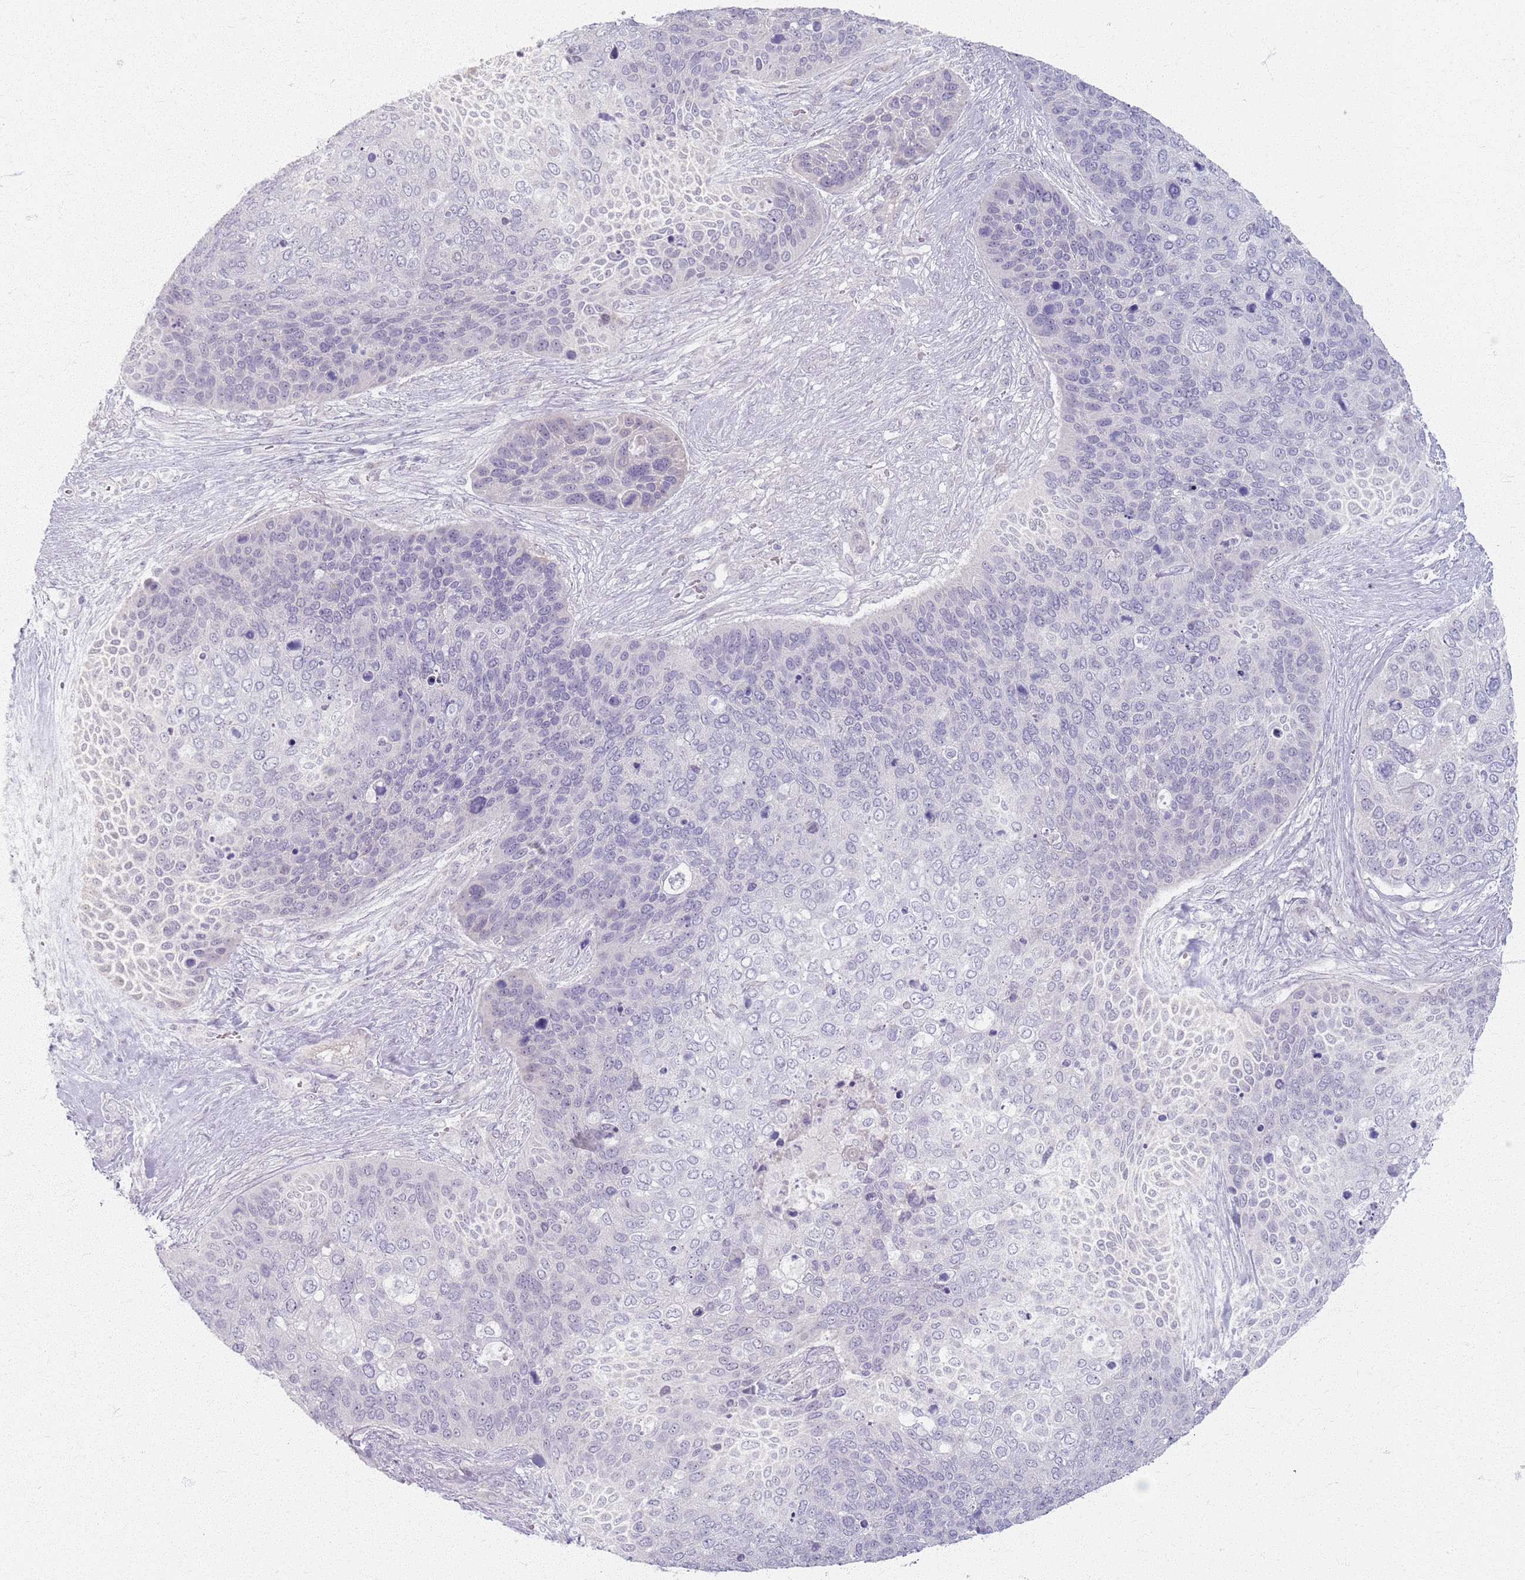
{"staining": {"intensity": "negative", "quantity": "none", "location": "none"}, "tissue": "skin cancer", "cell_type": "Tumor cells", "image_type": "cancer", "snomed": [{"axis": "morphology", "description": "Basal cell carcinoma"}, {"axis": "topography", "description": "Skin"}], "caption": "The micrograph shows no significant positivity in tumor cells of skin cancer (basal cell carcinoma). (Stains: DAB IHC with hematoxylin counter stain, Microscopy: brightfield microscopy at high magnification).", "gene": "CRIPT", "patient": {"sex": "female", "age": 74}}